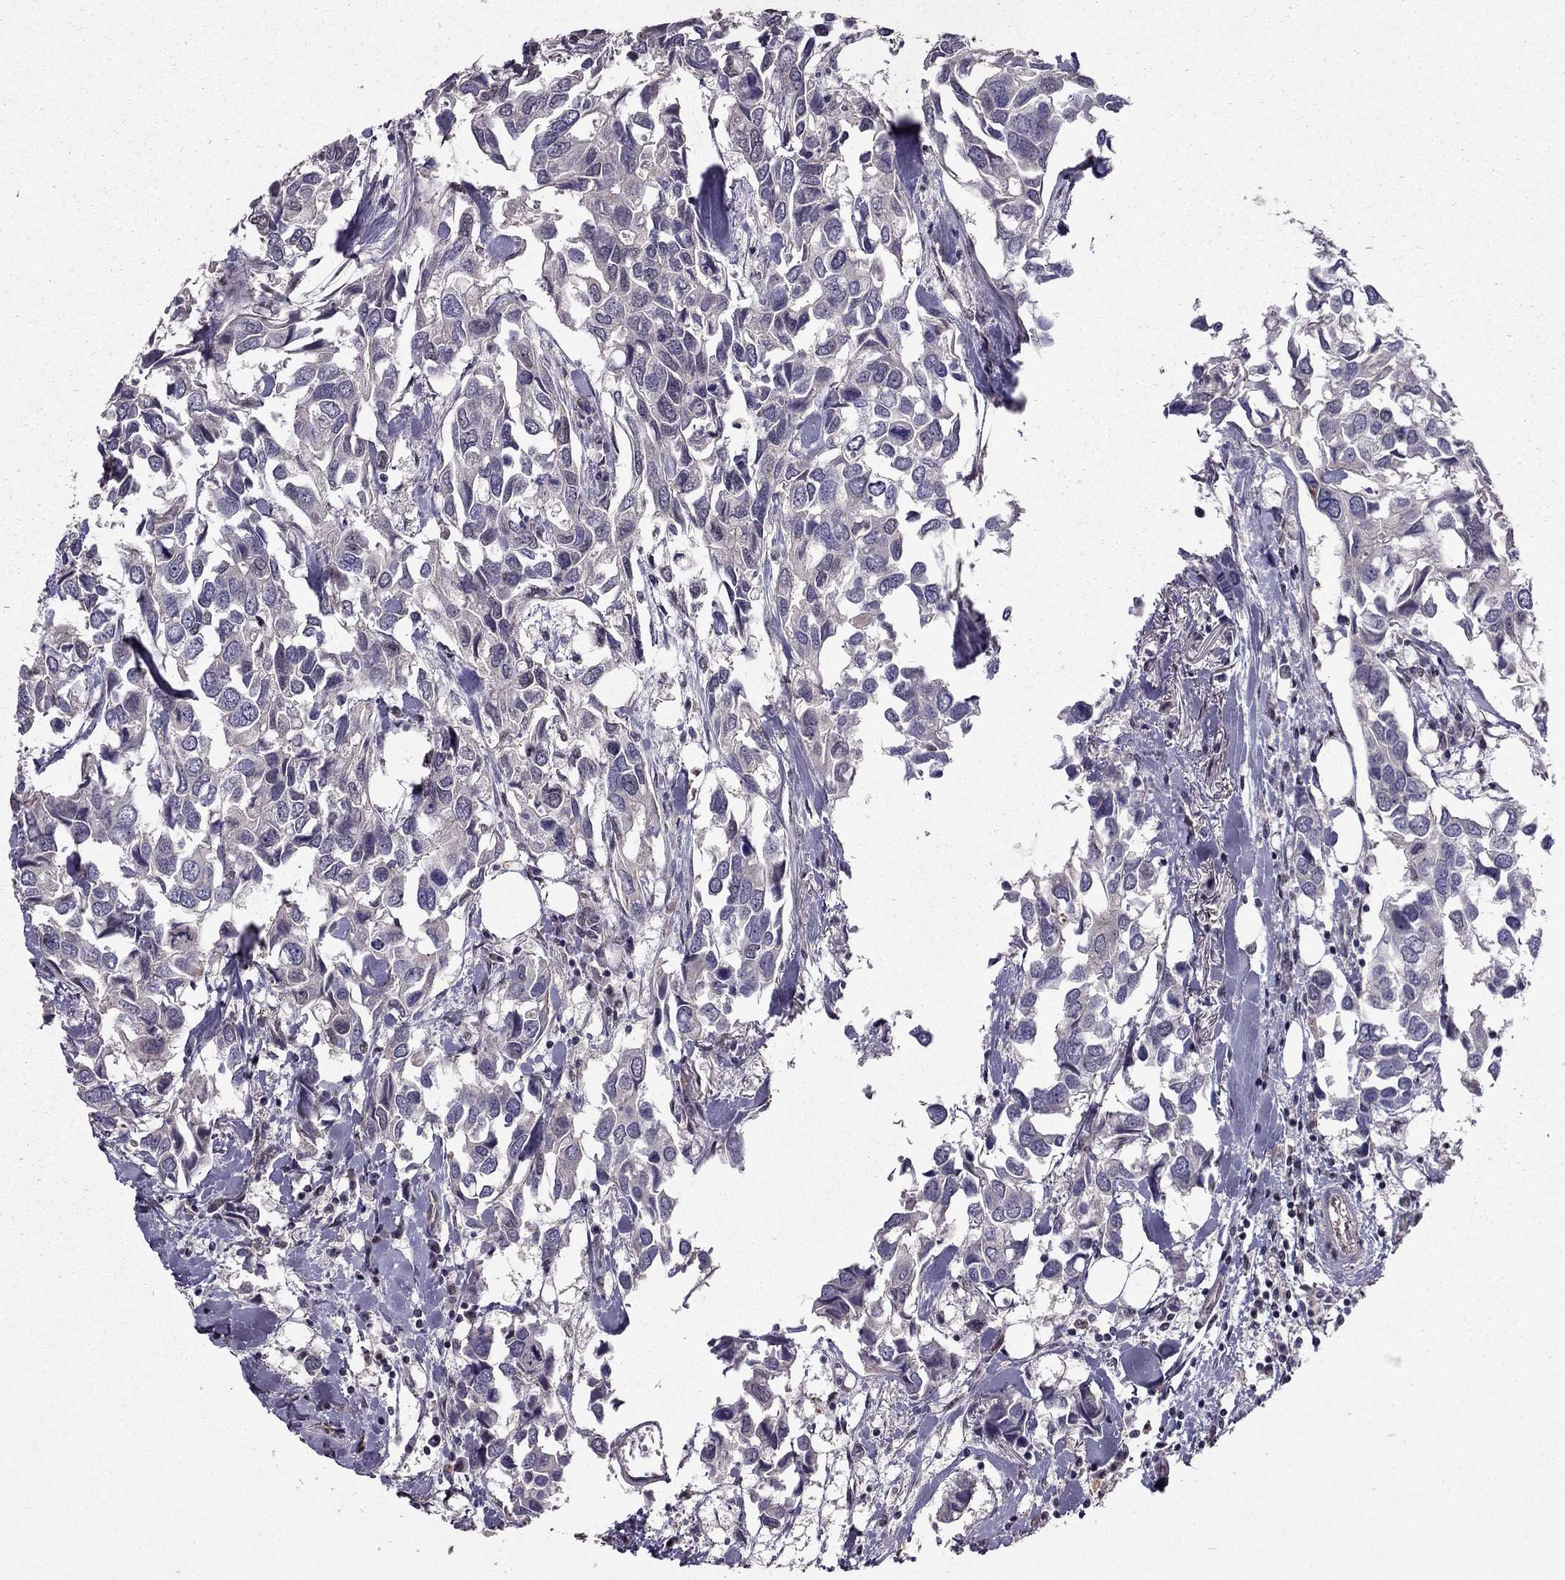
{"staining": {"intensity": "negative", "quantity": "none", "location": "none"}, "tissue": "breast cancer", "cell_type": "Tumor cells", "image_type": "cancer", "snomed": [{"axis": "morphology", "description": "Duct carcinoma"}, {"axis": "topography", "description": "Breast"}], "caption": "The micrograph demonstrates no staining of tumor cells in breast infiltrating ductal carcinoma.", "gene": "RASIP1", "patient": {"sex": "female", "age": 83}}